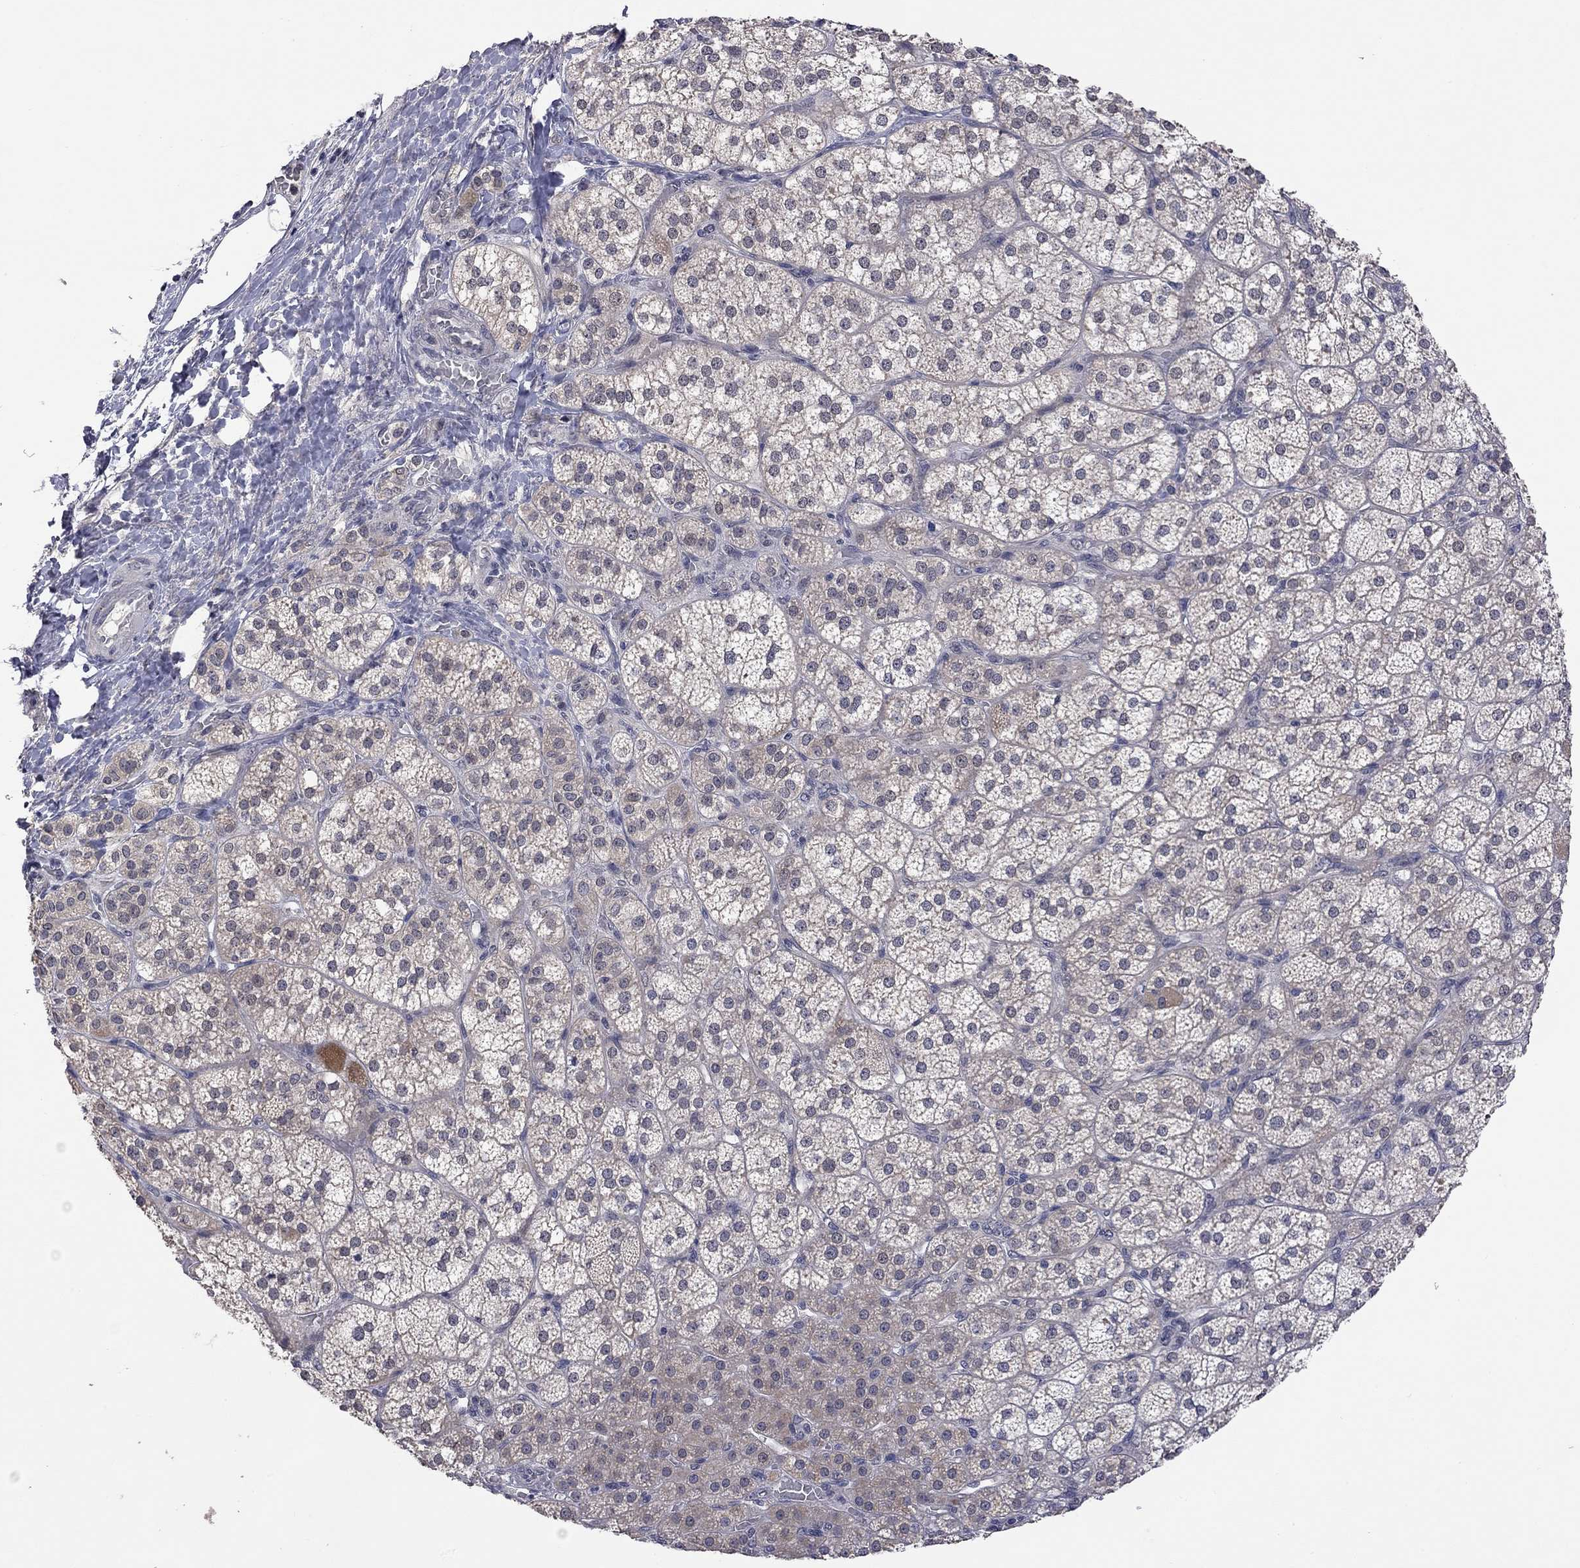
{"staining": {"intensity": "weak", "quantity": "<25%", "location": "cytoplasmic/membranous"}, "tissue": "adrenal gland", "cell_type": "Glandular cells", "image_type": "normal", "snomed": [{"axis": "morphology", "description": "Normal tissue, NOS"}, {"axis": "topography", "description": "Adrenal gland"}], "caption": "The micrograph displays no significant expression in glandular cells of adrenal gland. Nuclei are stained in blue.", "gene": "FABP12", "patient": {"sex": "female", "age": 60}}